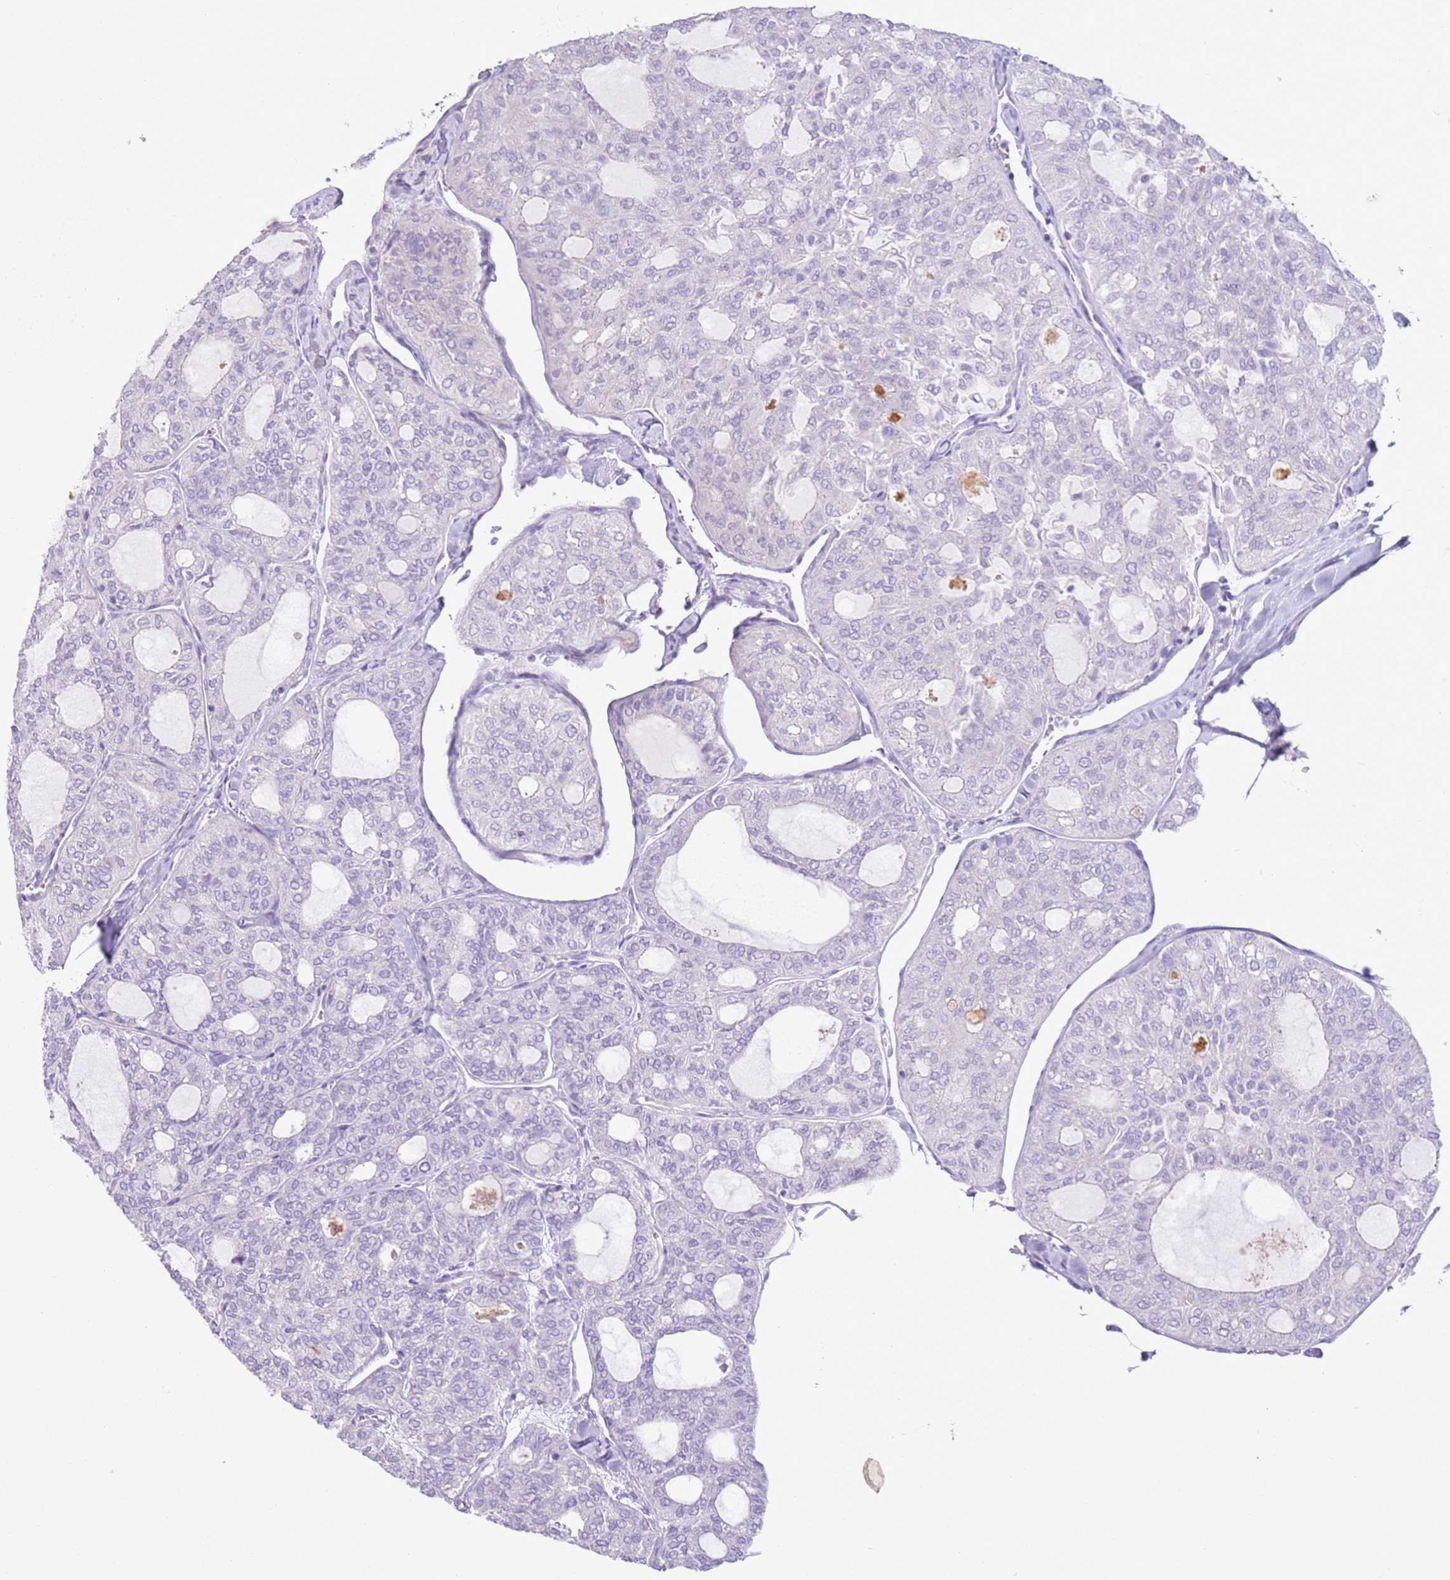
{"staining": {"intensity": "negative", "quantity": "none", "location": "none"}, "tissue": "thyroid cancer", "cell_type": "Tumor cells", "image_type": "cancer", "snomed": [{"axis": "morphology", "description": "Follicular adenoma carcinoma, NOS"}, {"axis": "topography", "description": "Thyroid gland"}], "caption": "Follicular adenoma carcinoma (thyroid) was stained to show a protein in brown. There is no significant positivity in tumor cells. Brightfield microscopy of IHC stained with DAB (brown) and hematoxylin (blue), captured at high magnification.", "gene": "ZNF239", "patient": {"sex": "male", "age": 75}}